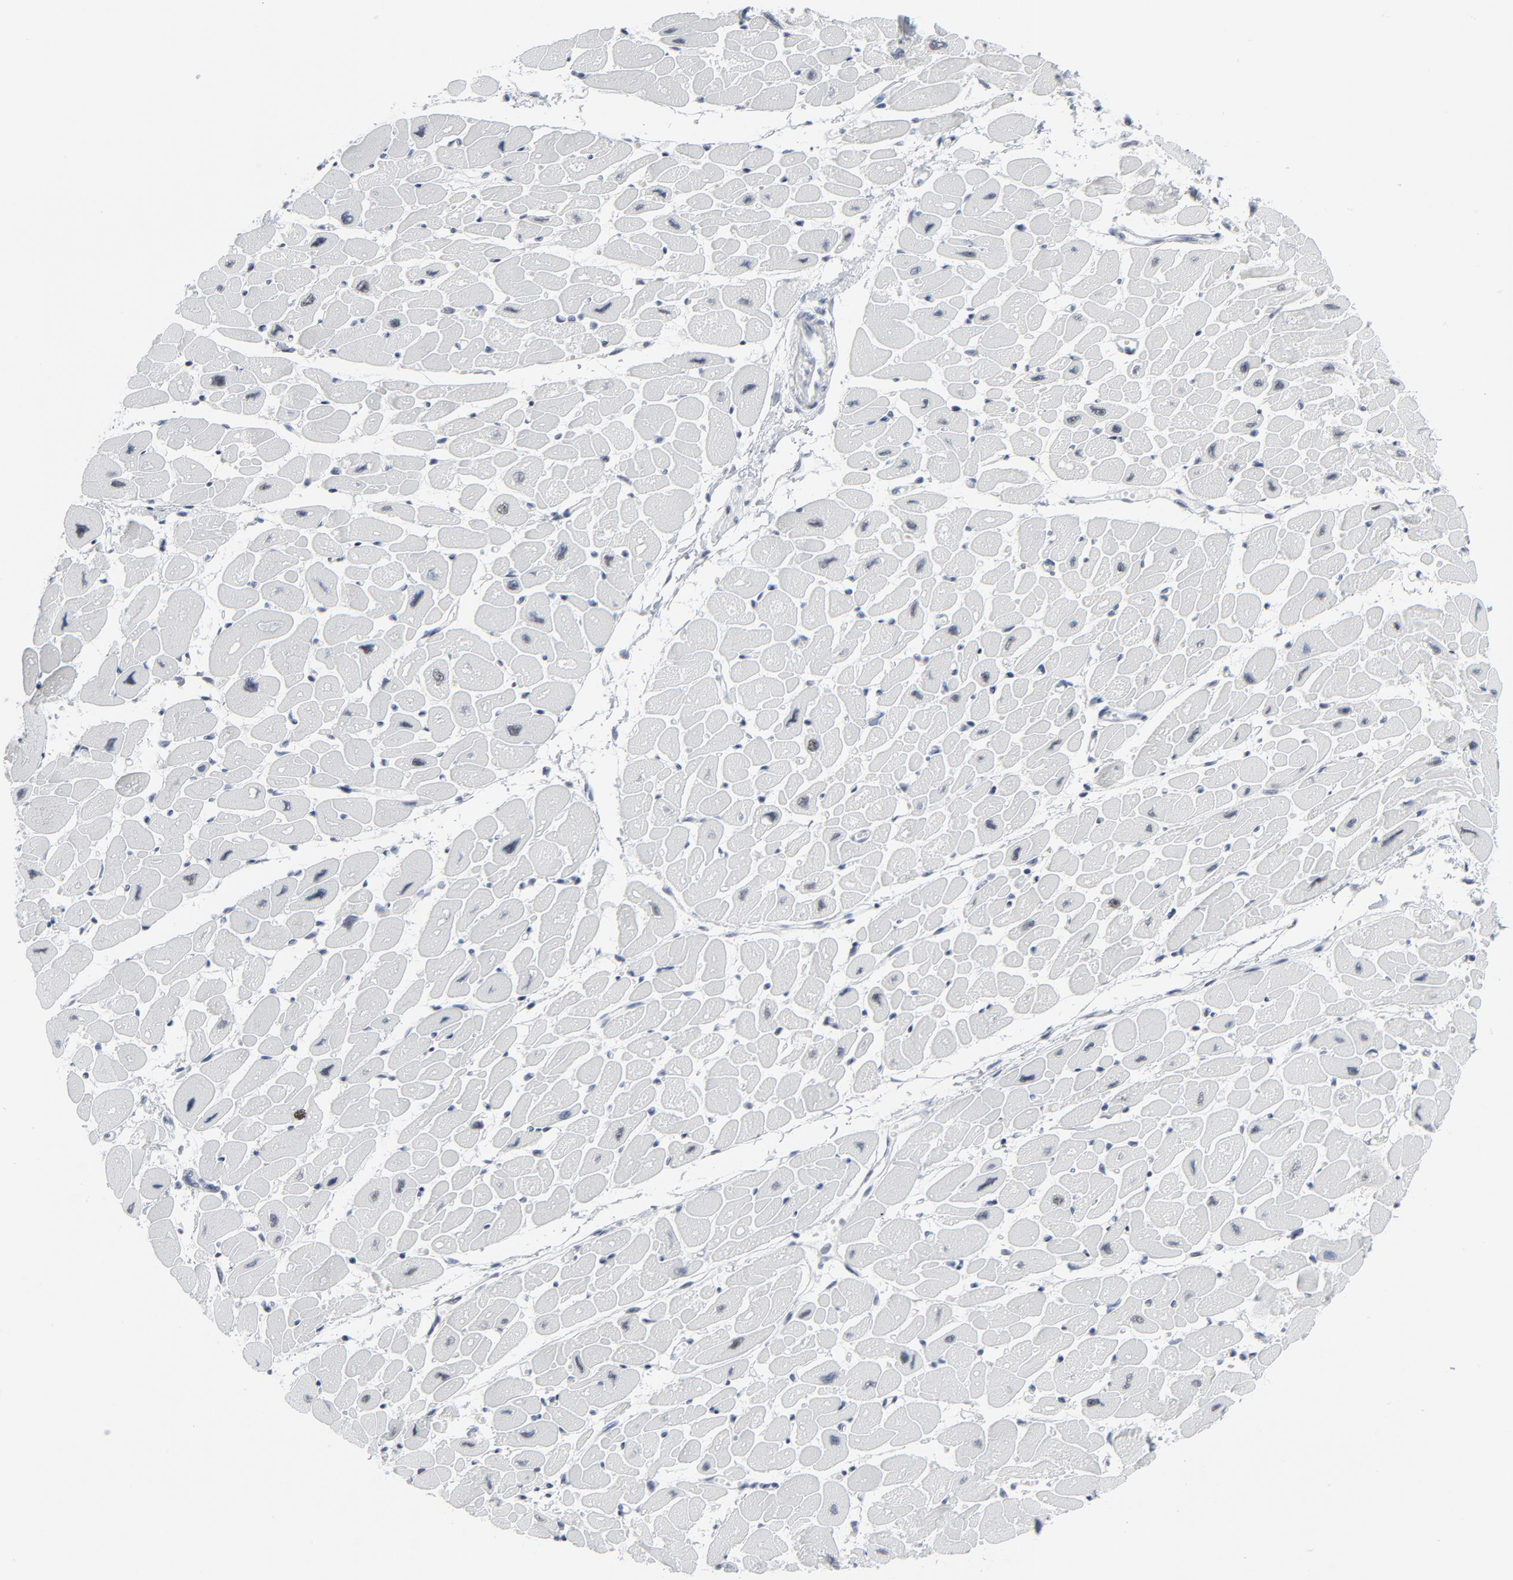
{"staining": {"intensity": "moderate", "quantity": ">75%", "location": "nuclear"}, "tissue": "heart muscle", "cell_type": "Cardiomyocytes", "image_type": "normal", "snomed": [{"axis": "morphology", "description": "Normal tissue, NOS"}, {"axis": "topography", "description": "Heart"}], "caption": "A brown stain highlights moderate nuclear expression of a protein in cardiomyocytes of benign human heart muscle. (IHC, brightfield microscopy, high magnification).", "gene": "SIRT1", "patient": {"sex": "female", "age": 54}}